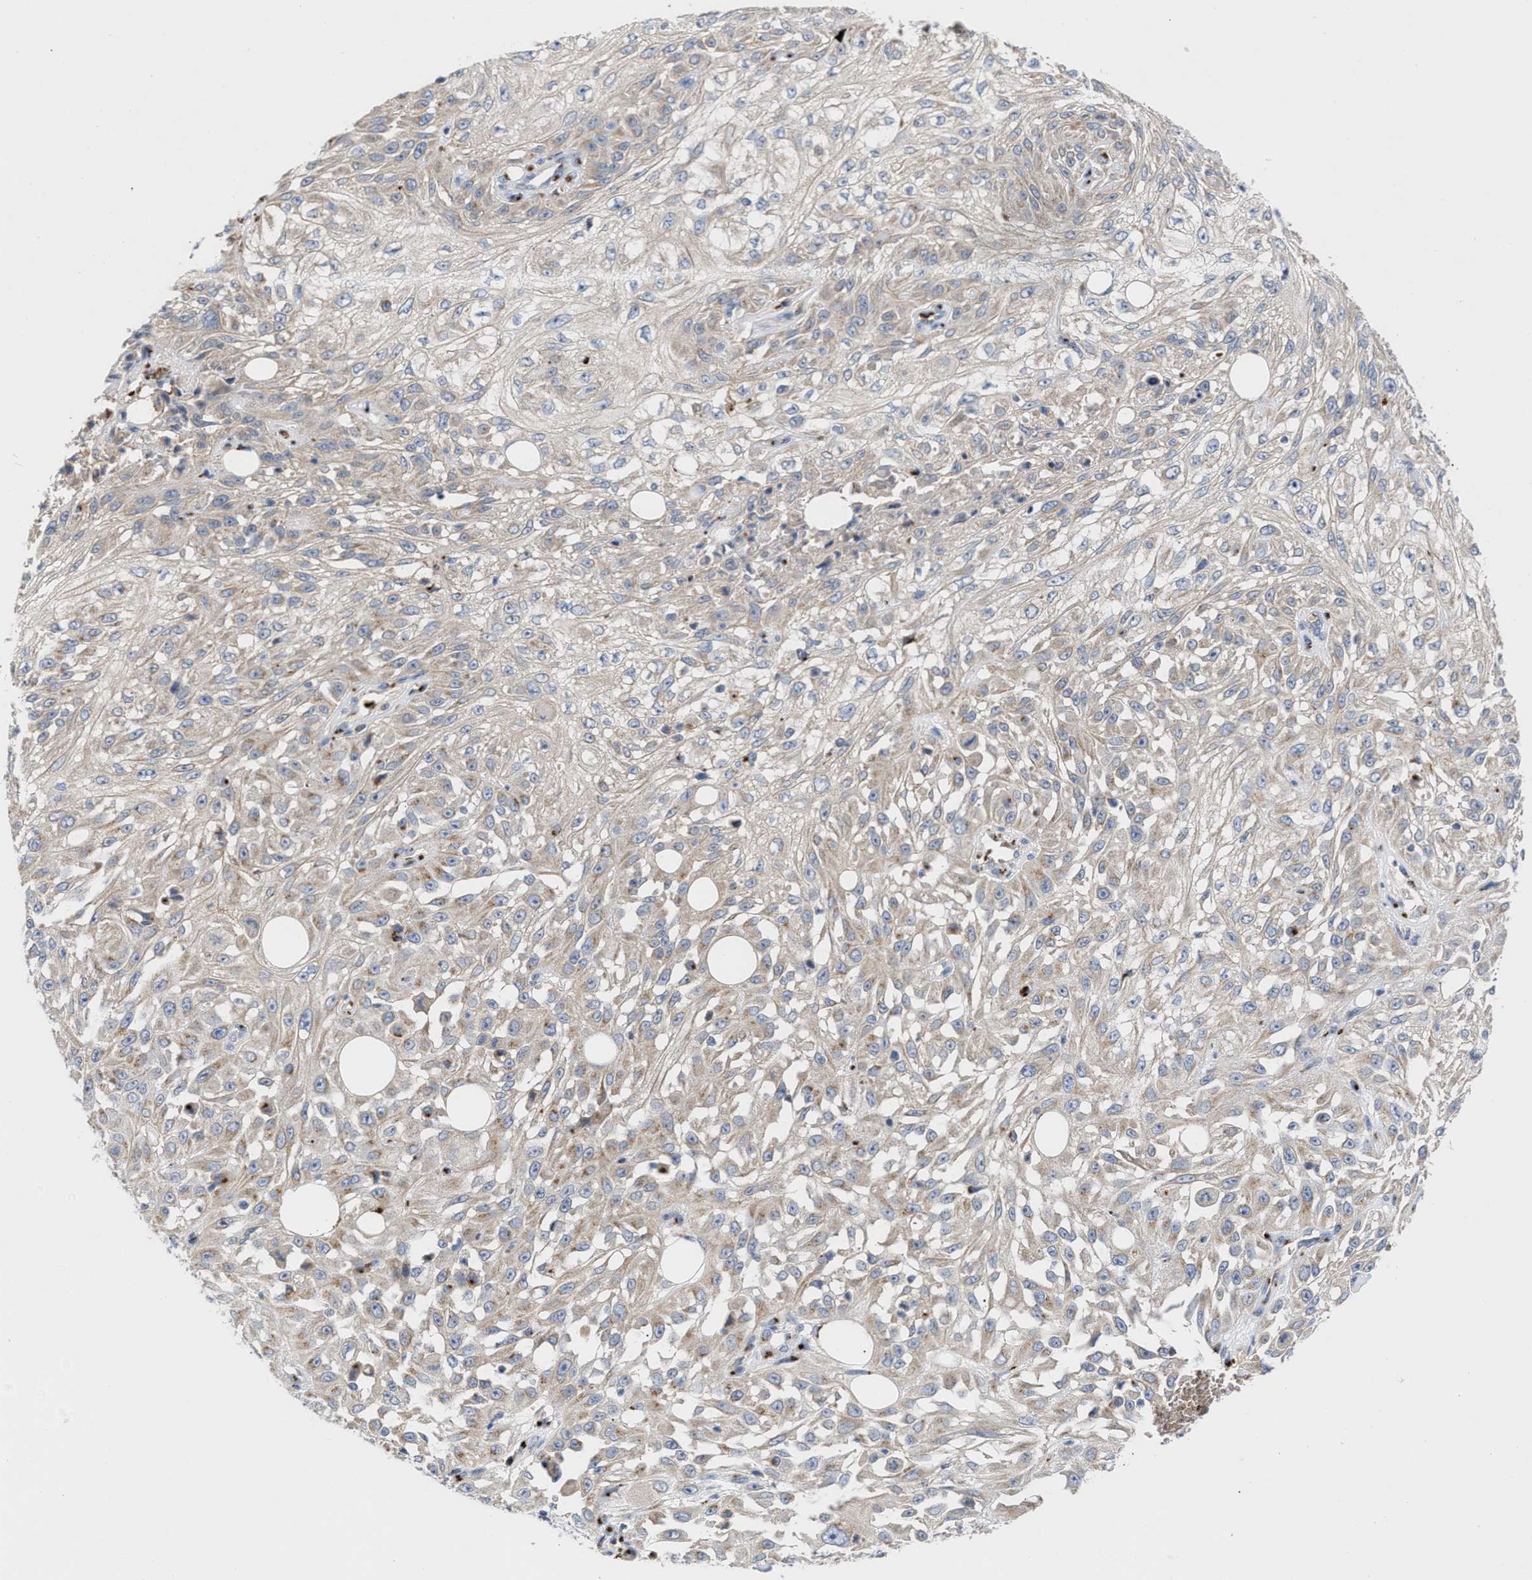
{"staining": {"intensity": "moderate", "quantity": "<25%", "location": "cytoplasmic/membranous"}, "tissue": "skin cancer", "cell_type": "Tumor cells", "image_type": "cancer", "snomed": [{"axis": "morphology", "description": "Squamous cell carcinoma, NOS"}, {"axis": "morphology", "description": "Squamous cell carcinoma, metastatic, NOS"}, {"axis": "topography", "description": "Skin"}, {"axis": "topography", "description": "Lymph node"}], "caption": "An immunohistochemistry (IHC) micrograph of tumor tissue is shown. Protein staining in brown shows moderate cytoplasmic/membranous positivity in skin cancer within tumor cells.", "gene": "CCL2", "patient": {"sex": "male", "age": 75}}